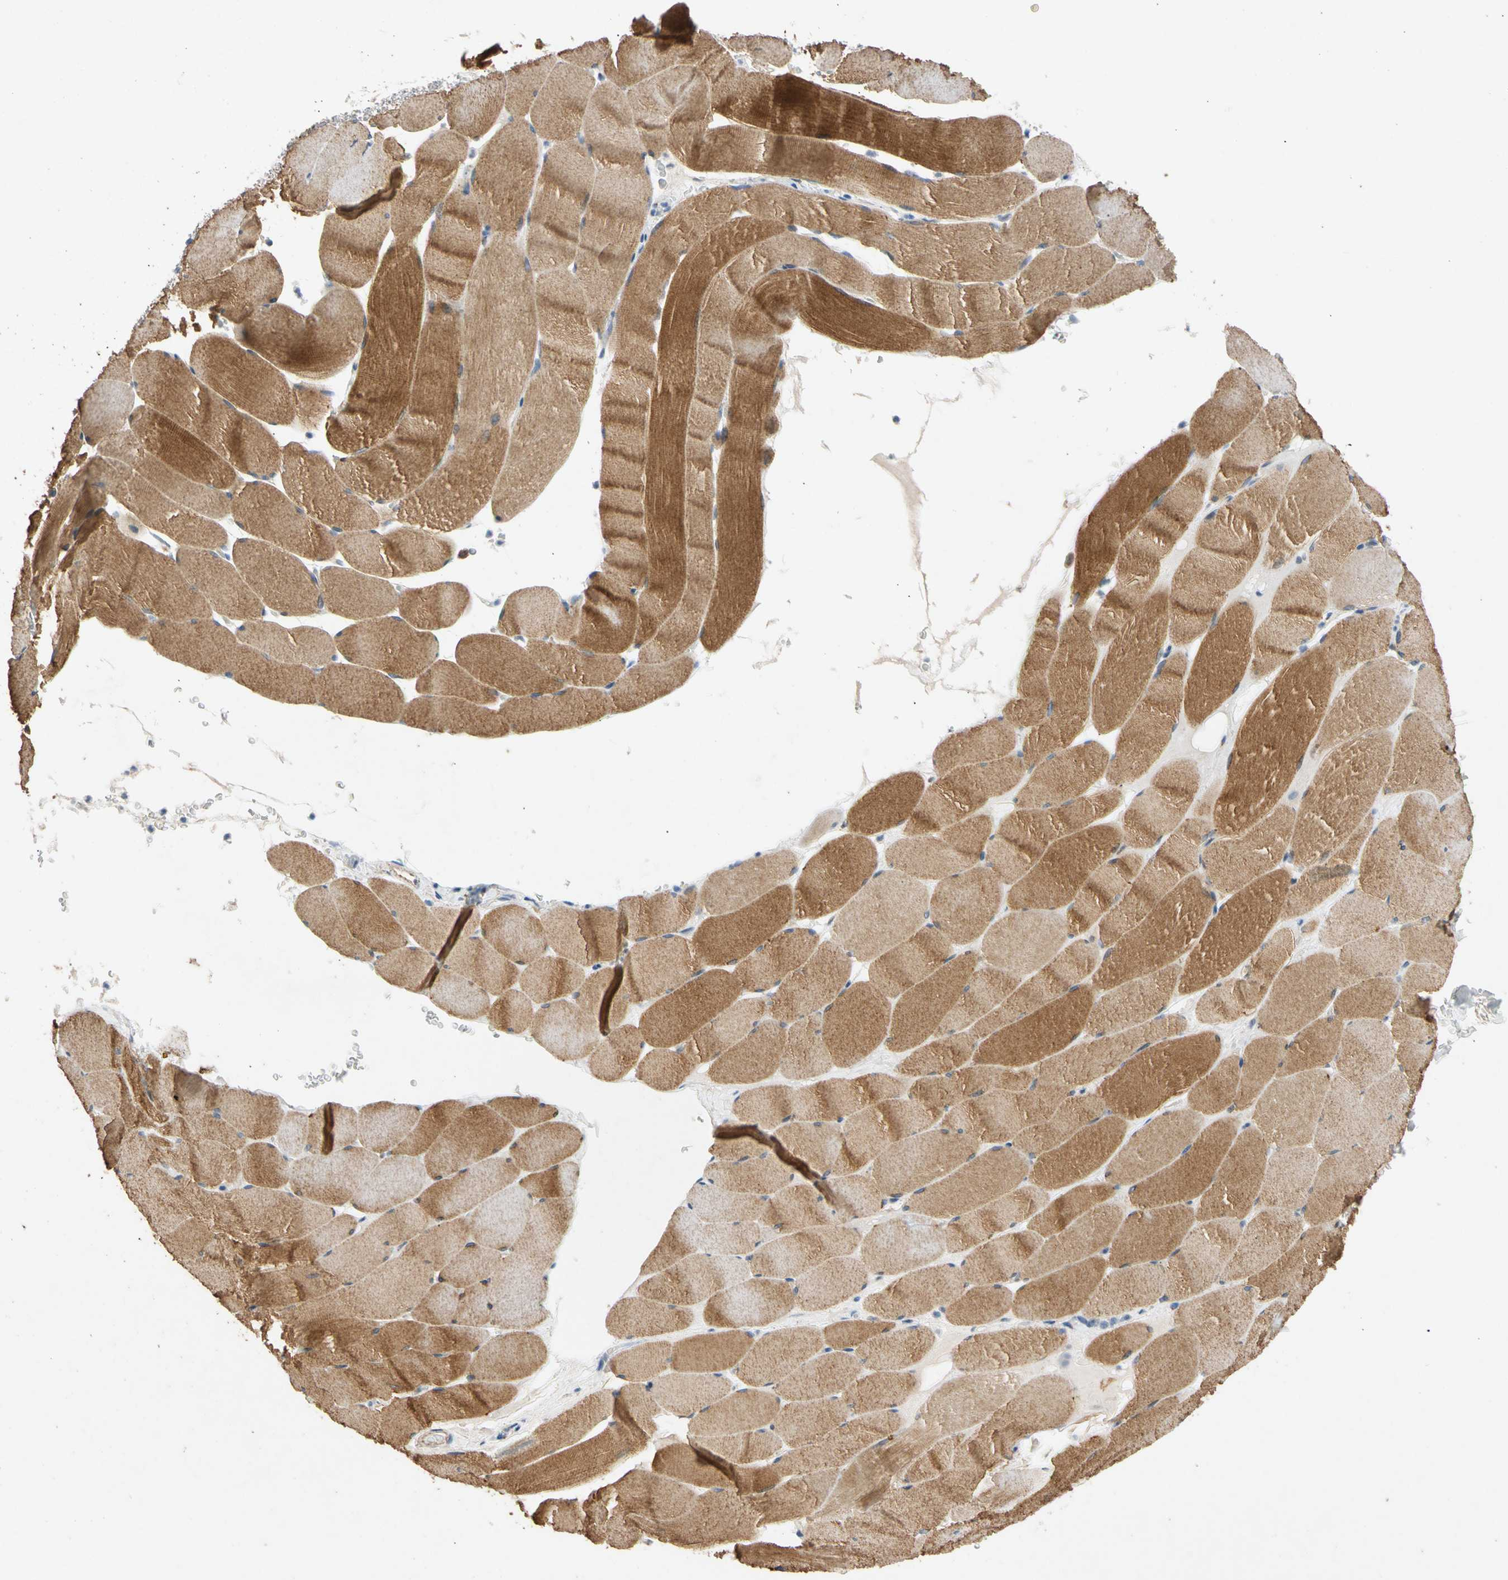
{"staining": {"intensity": "strong", "quantity": ">75%", "location": "cytoplasmic/membranous"}, "tissue": "skeletal muscle", "cell_type": "Myocytes", "image_type": "normal", "snomed": [{"axis": "morphology", "description": "Normal tissue, NOS"}, {"axis": "topography", "description": "Skeletal muscle"}], "caption": "High-power microscopy captured an IHC image of unremarkable skeletal muscle, revealing strong cytoplasmic/membranous positivity in about >75% of myocytes.", "gene": "GASK1B", "patient": {"sex": "male", "age": 62}}